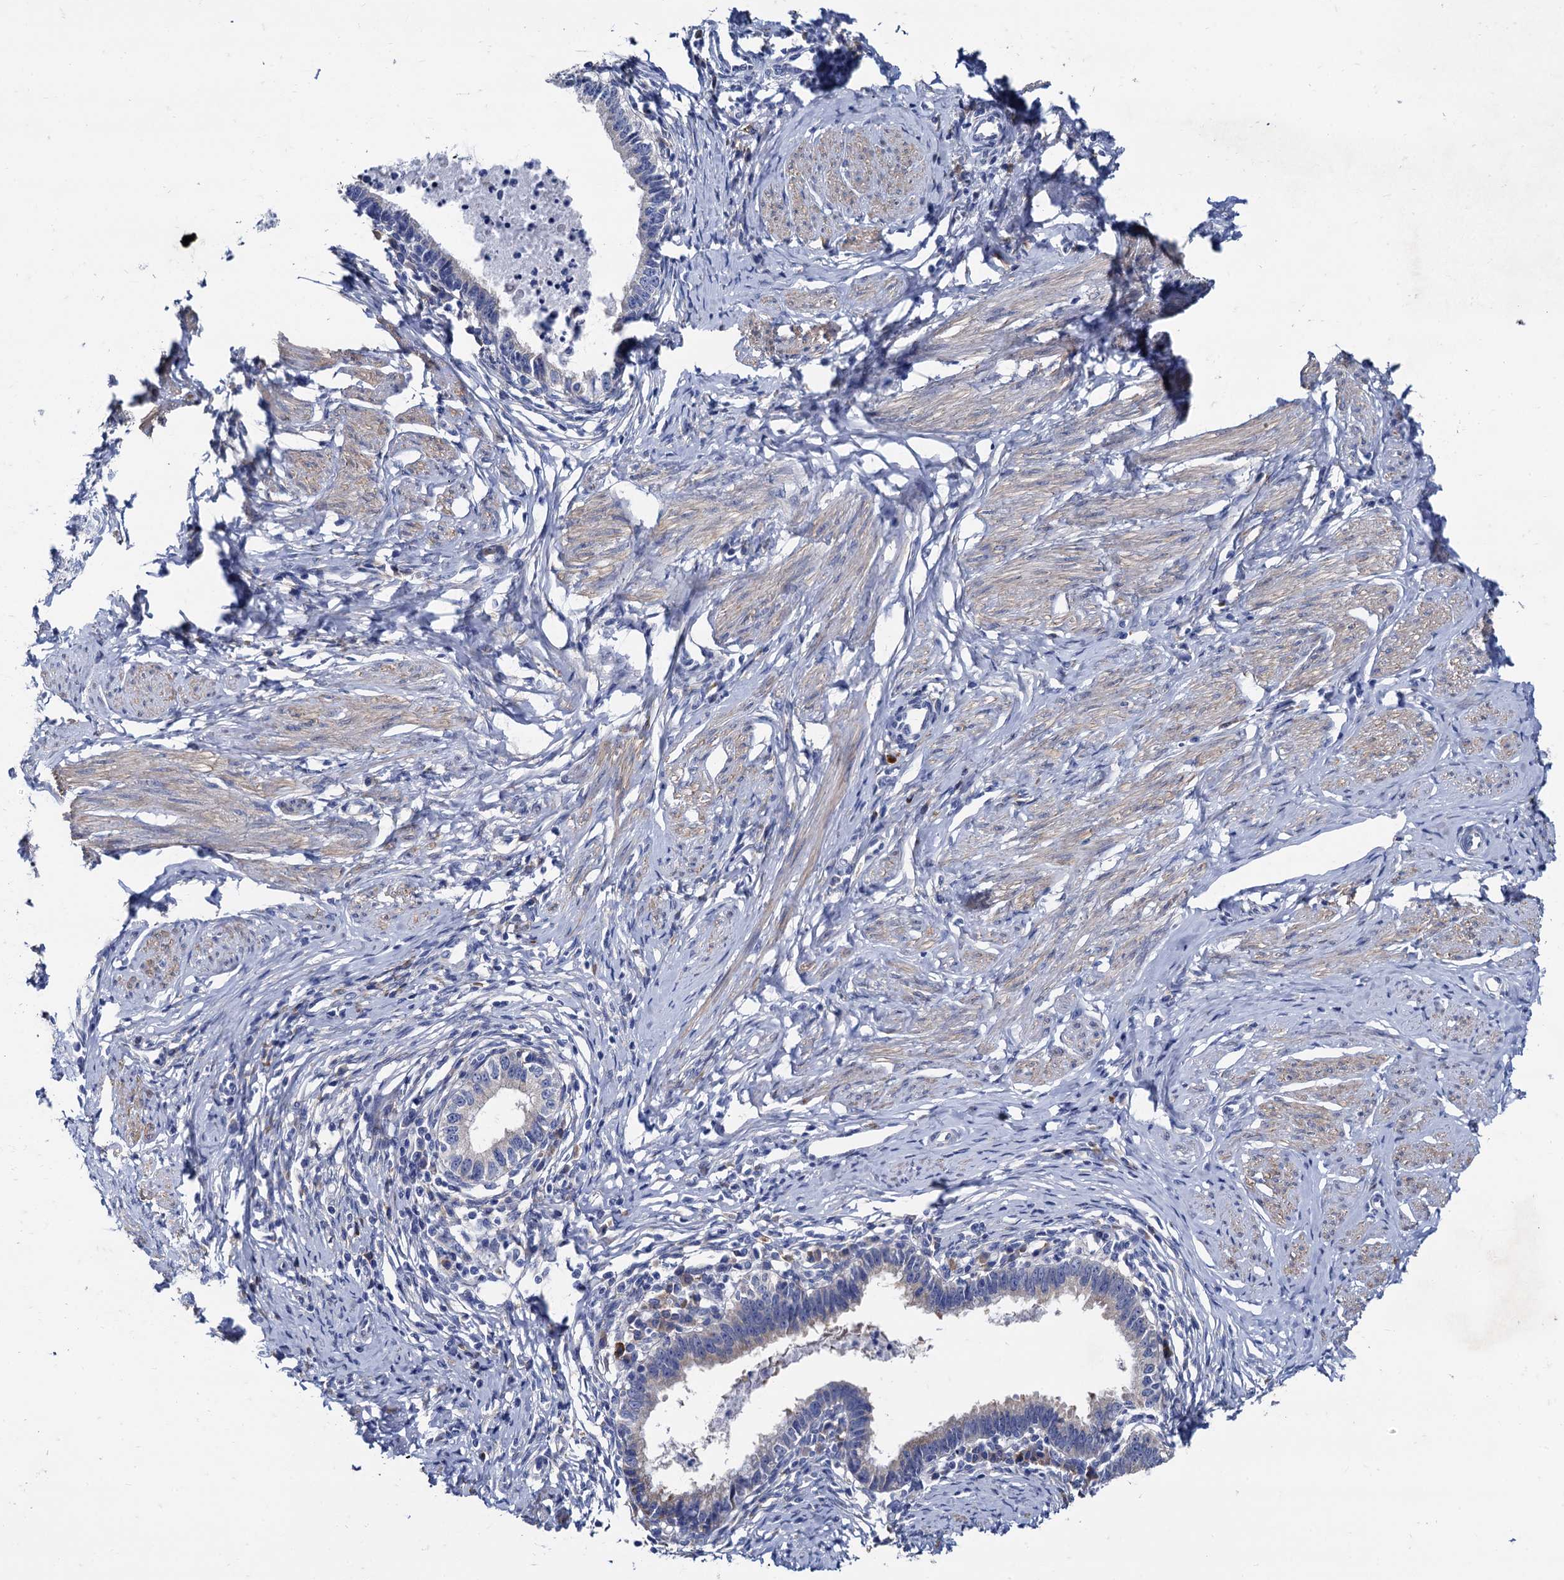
{"staining": {"intensity": "negative", "quantity": "none", "location": "none"}, "tissue": "cervical cancer", "cell_type": "Tumor cells", "image_type": "cancer", "snomed": [{"axis": "morphology", "description": "Adenocarcinoma, NOS"}, {"axis": "topography", "description": "Cervix"}], "caption": "Human adenocarcinoma (cervical) stained for a protein using IHC shows no expression in tumor cells.", "gene": "FOXR2", "patient": {"sex": "female", "age": 36}}